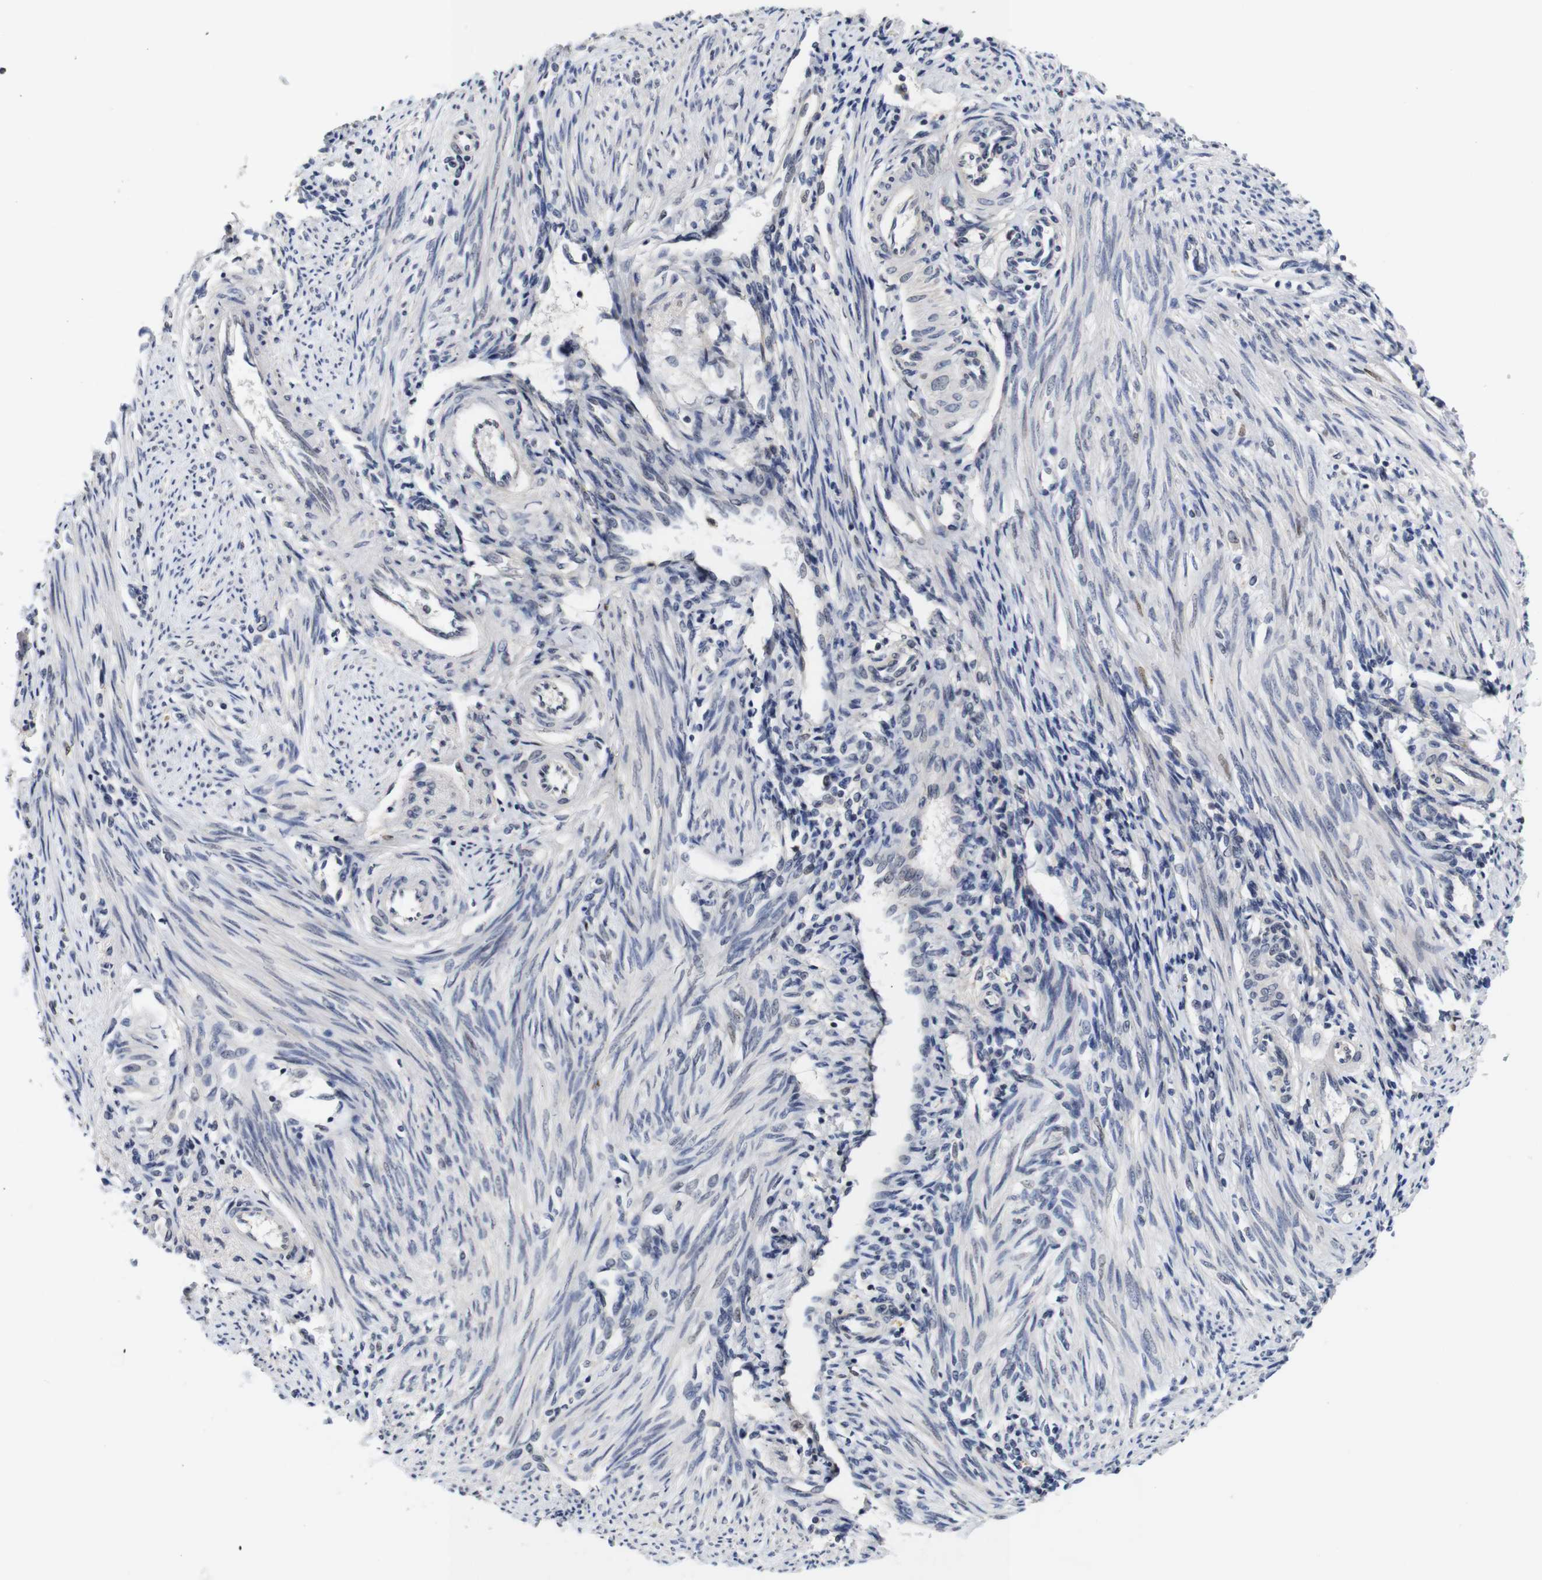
{"staining": {"intensity": "weak", "quantity": "<25%", "location": "nuclear"}, "tissue": "endometrium", "cell_type": "Cells in endometrial stroma", "image_type": "normal", "snomed": [{"axis": "morphology", "description": "Normal tissue, NOS"}, {"axis": "topography", "description": "Endometrium"}], "caption": "A high-resolution histopathology image shows immunohistochemistry staining of unremarkable endometrium, which shows no significant positivity in cells in endometrial stroma.", "gene": "NTRK3", "patient": {"sex": "female", "age": 42}}